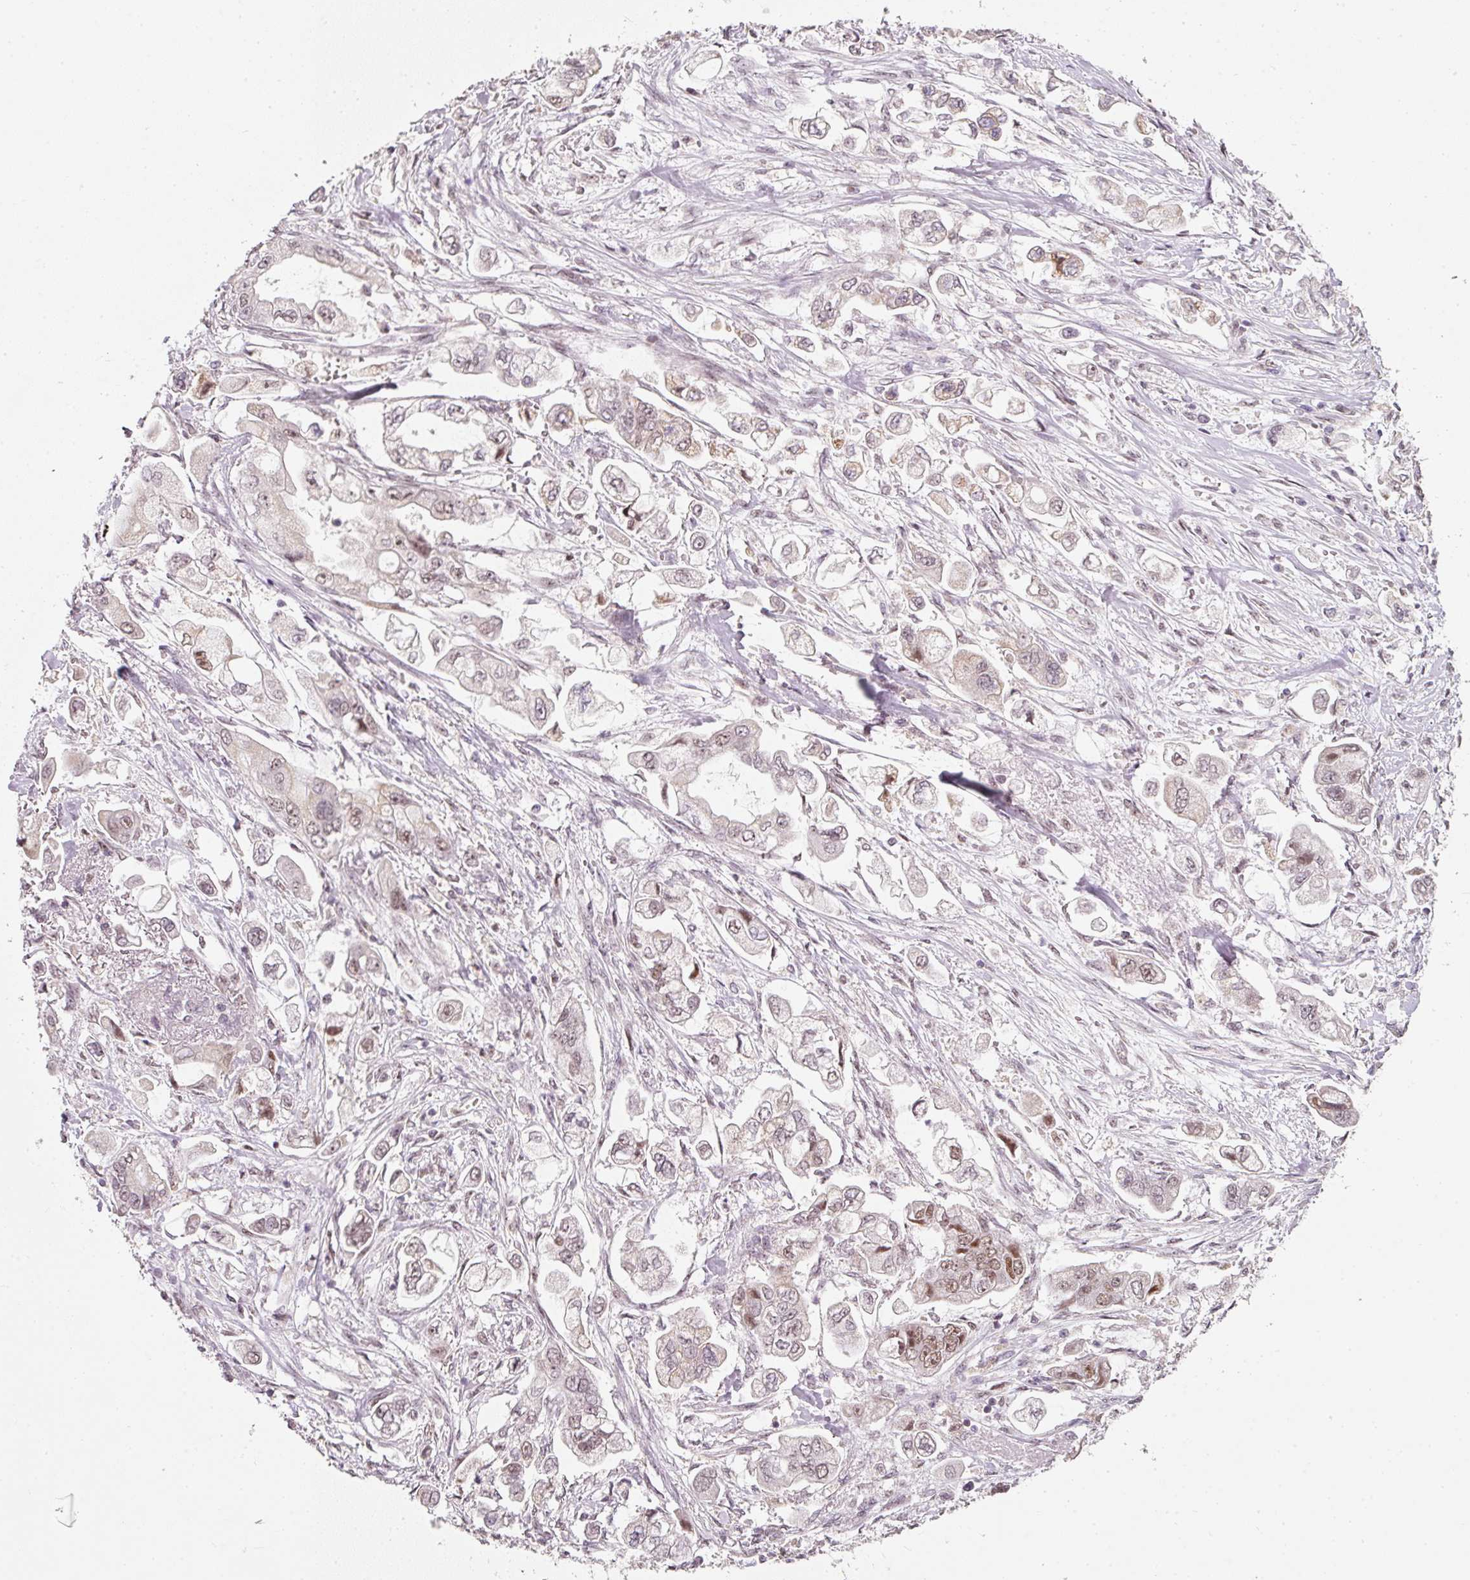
{"staining": {"intensity": "moderate", "quantity": "<25%", "location": "nuclear"}, "tissue": "stomach cancer", "cell_type": "Tumor cells", "image_type": "cancer", "snomed": [{"axis": "morphology", "description": "Adenocarcinoma, NOS"}, {"axis": "topography", "description": "Stomach"}], "caption": "Stomach cancer (adenocarcinoma) was stained to show a protein in brown. There is low levels of moderate nuclear staining in about <25% of tumor cells. (brown staining indicates protein expression, while blue staining denotes nuclei).", "gene": "FSTL3", "patient": {"sex": "male", "age": 62}}